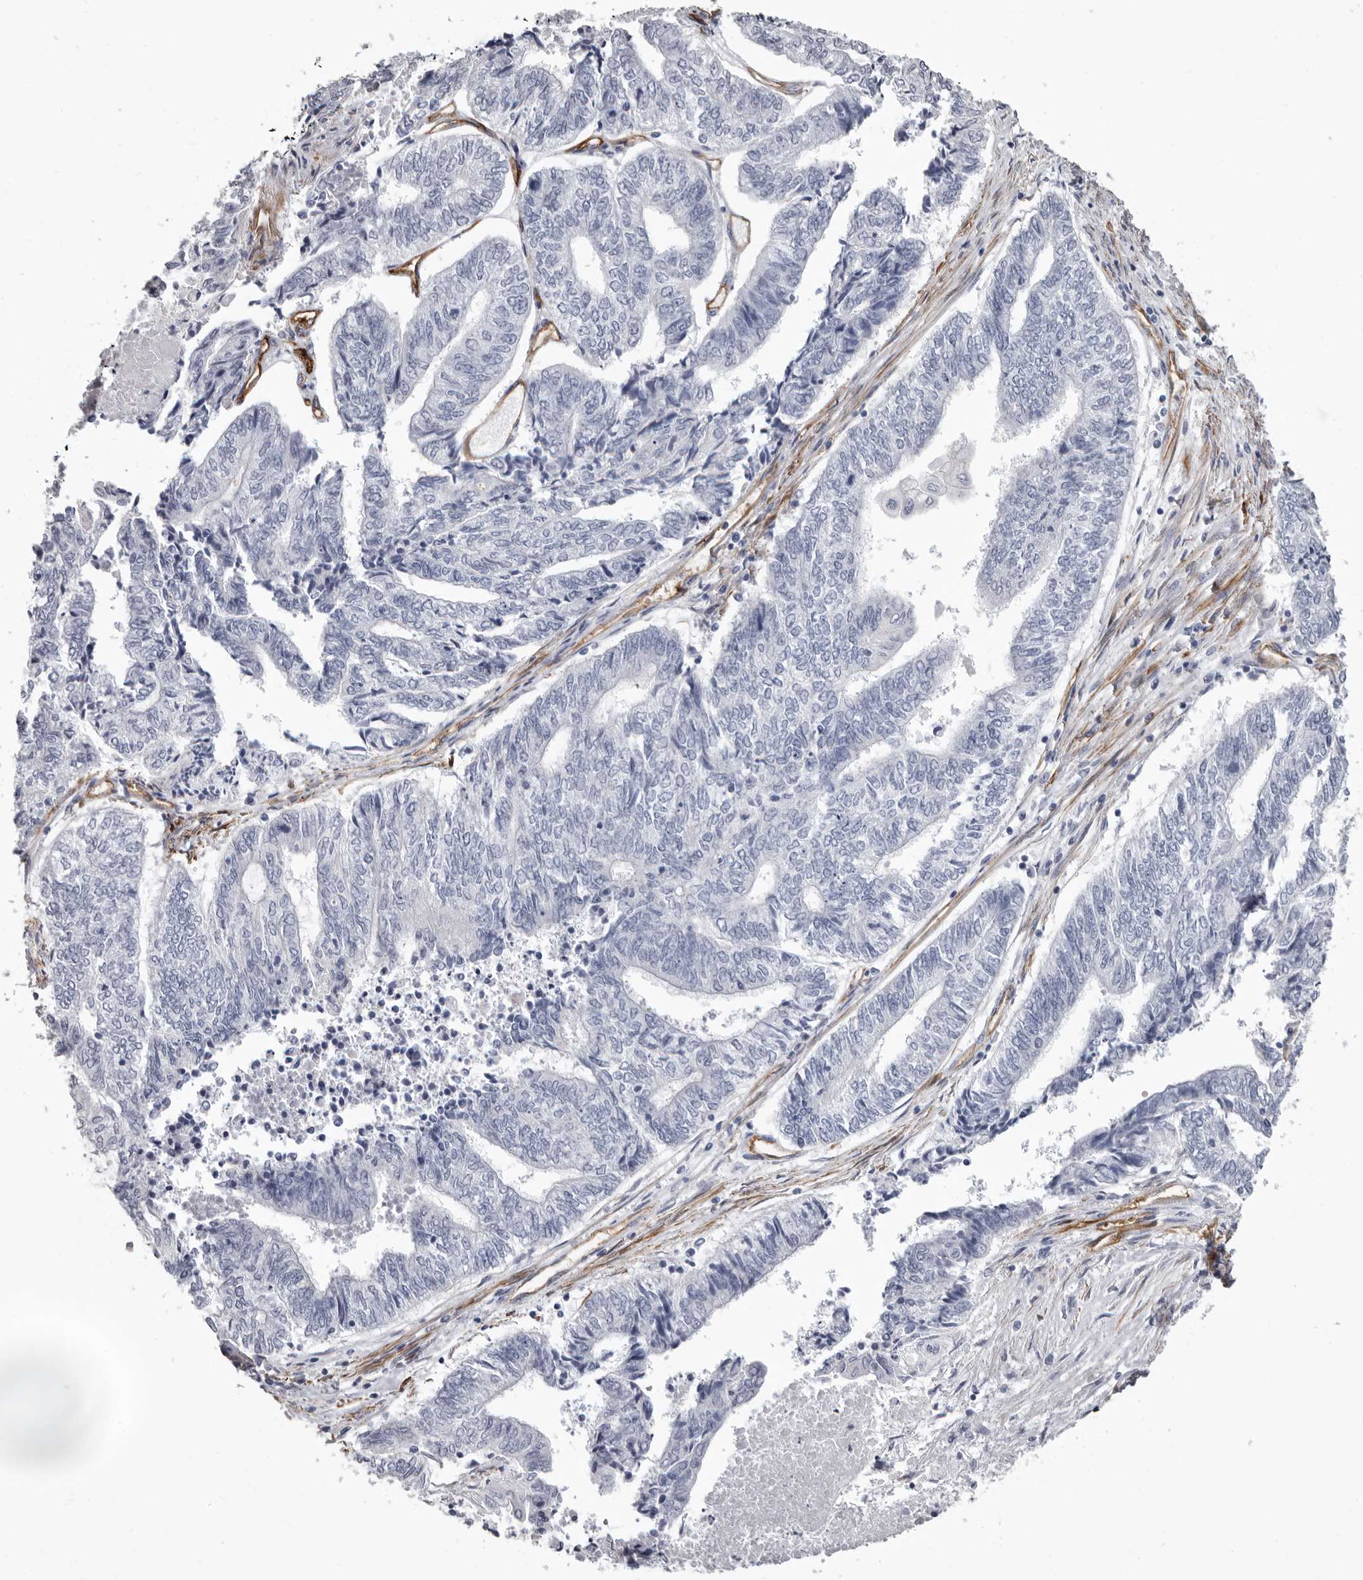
{"staining": {"intensity": "negative", "quantity": "none", "location": "none"}, "tissue": "endometrial cancer", "cell_type": "Tumor cells", "image_type": "cancer", "snomed": [{"axis": "morphology", "description": "Adenocarcinoma, NOS"}, {"axis": "topography", "description": "Uterus"}, {"axis": "topography", "description": "Endometrium"}], "caption": "Endometrial cancer (adenocarcinoma) was stained to show a protein in brown. There is no significant positivity in tumor cells.", "gene": "ADGRL4", "patient": {"sex": "female", "age": 70}}